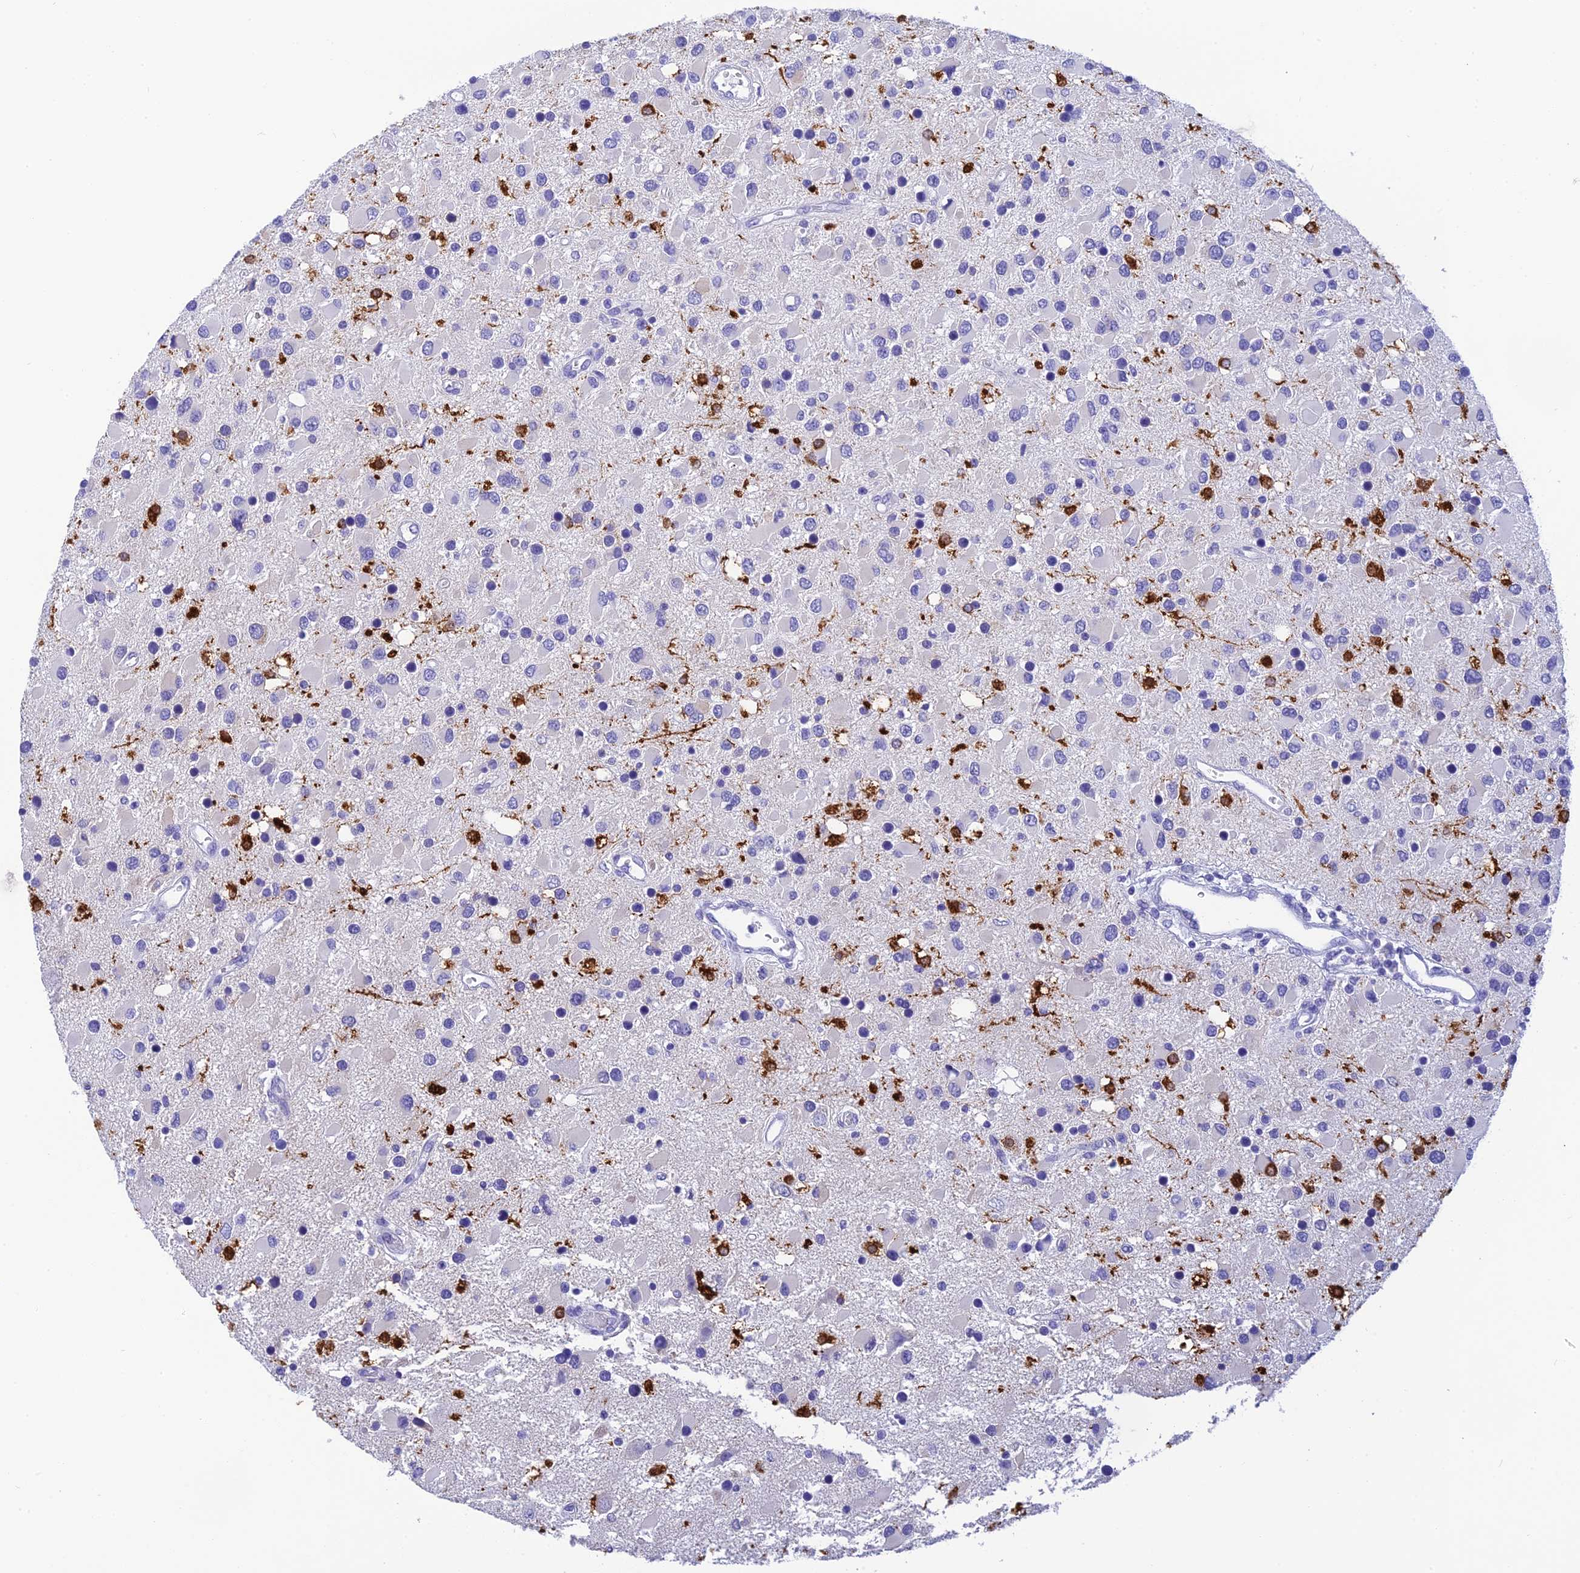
{"staining": {"intensity": "negative", "quantity": "none", "location": "none"}, "tissue": "glioma", "cell_type": "Tumor cells", "image_type": "cancer", "snomed": [{"axis": "morphology", "description": "Glioma, malignant, High grade"}, {"axis": "topography", "description": "Brain"}], "caption": "There is no significant expression in tumor cells of glioma.", "gene": "KDELR3", "patient": {"sex": "male", "age": 53}}